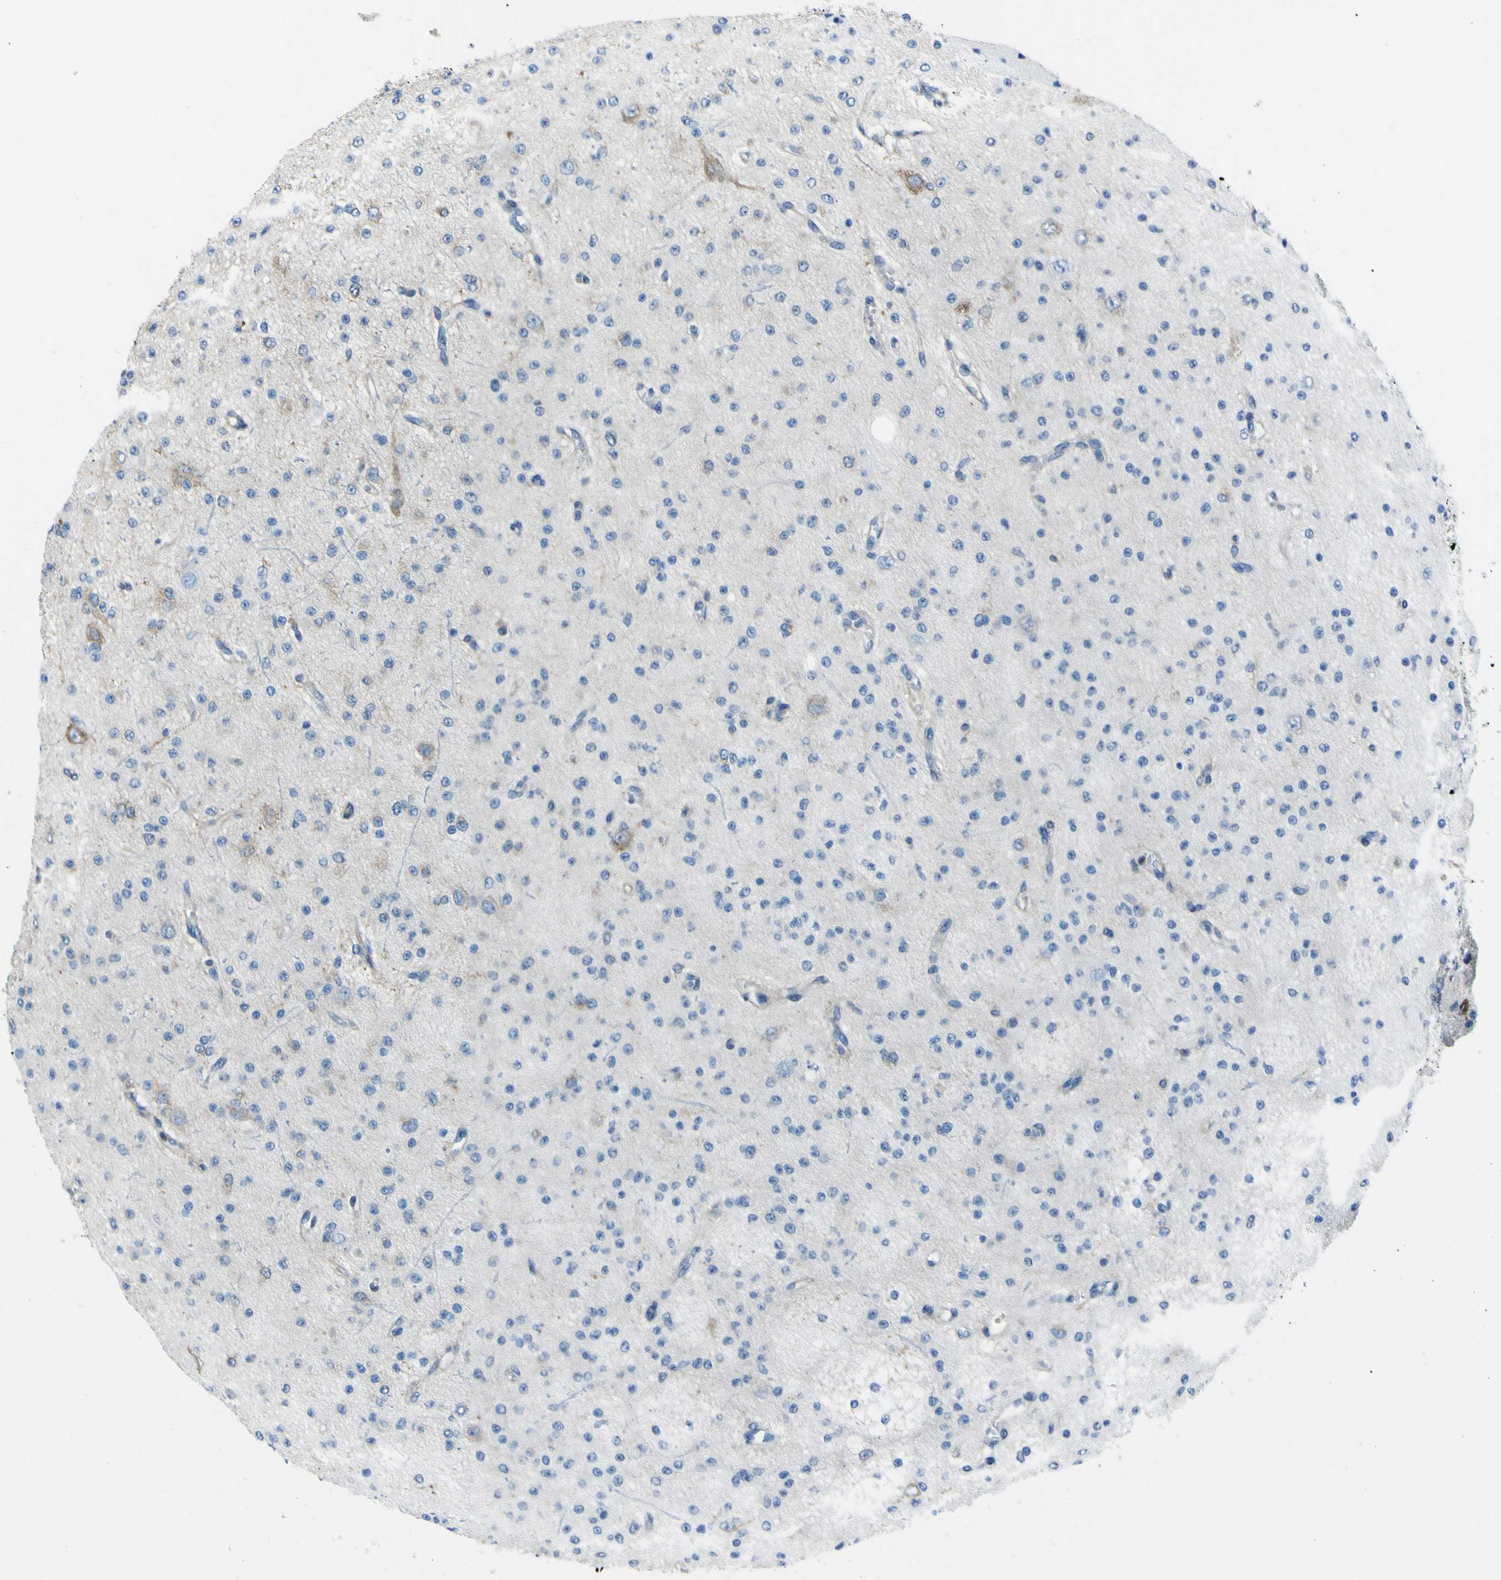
{"staining": {"intensity": "moderate", "quantity": "<25%", "location": "cytoplasmic/membranous"}, "tissue": "glioma", "cell_type": "Tumor cells", "image_type": "cancer", "snomed": [{"axis": "morphology", "description": "Glioma, malignant, Low grade"}, {"axis": "topography", "description": "Brain"}], "caption": "Glioma stained for a protein (brown) reveals moderate cytoplasmic/membranous positive staining in approximately <25% of tumor cells.", "gene": "STIM1", "patient": {"sex": "male", "age": 38}}